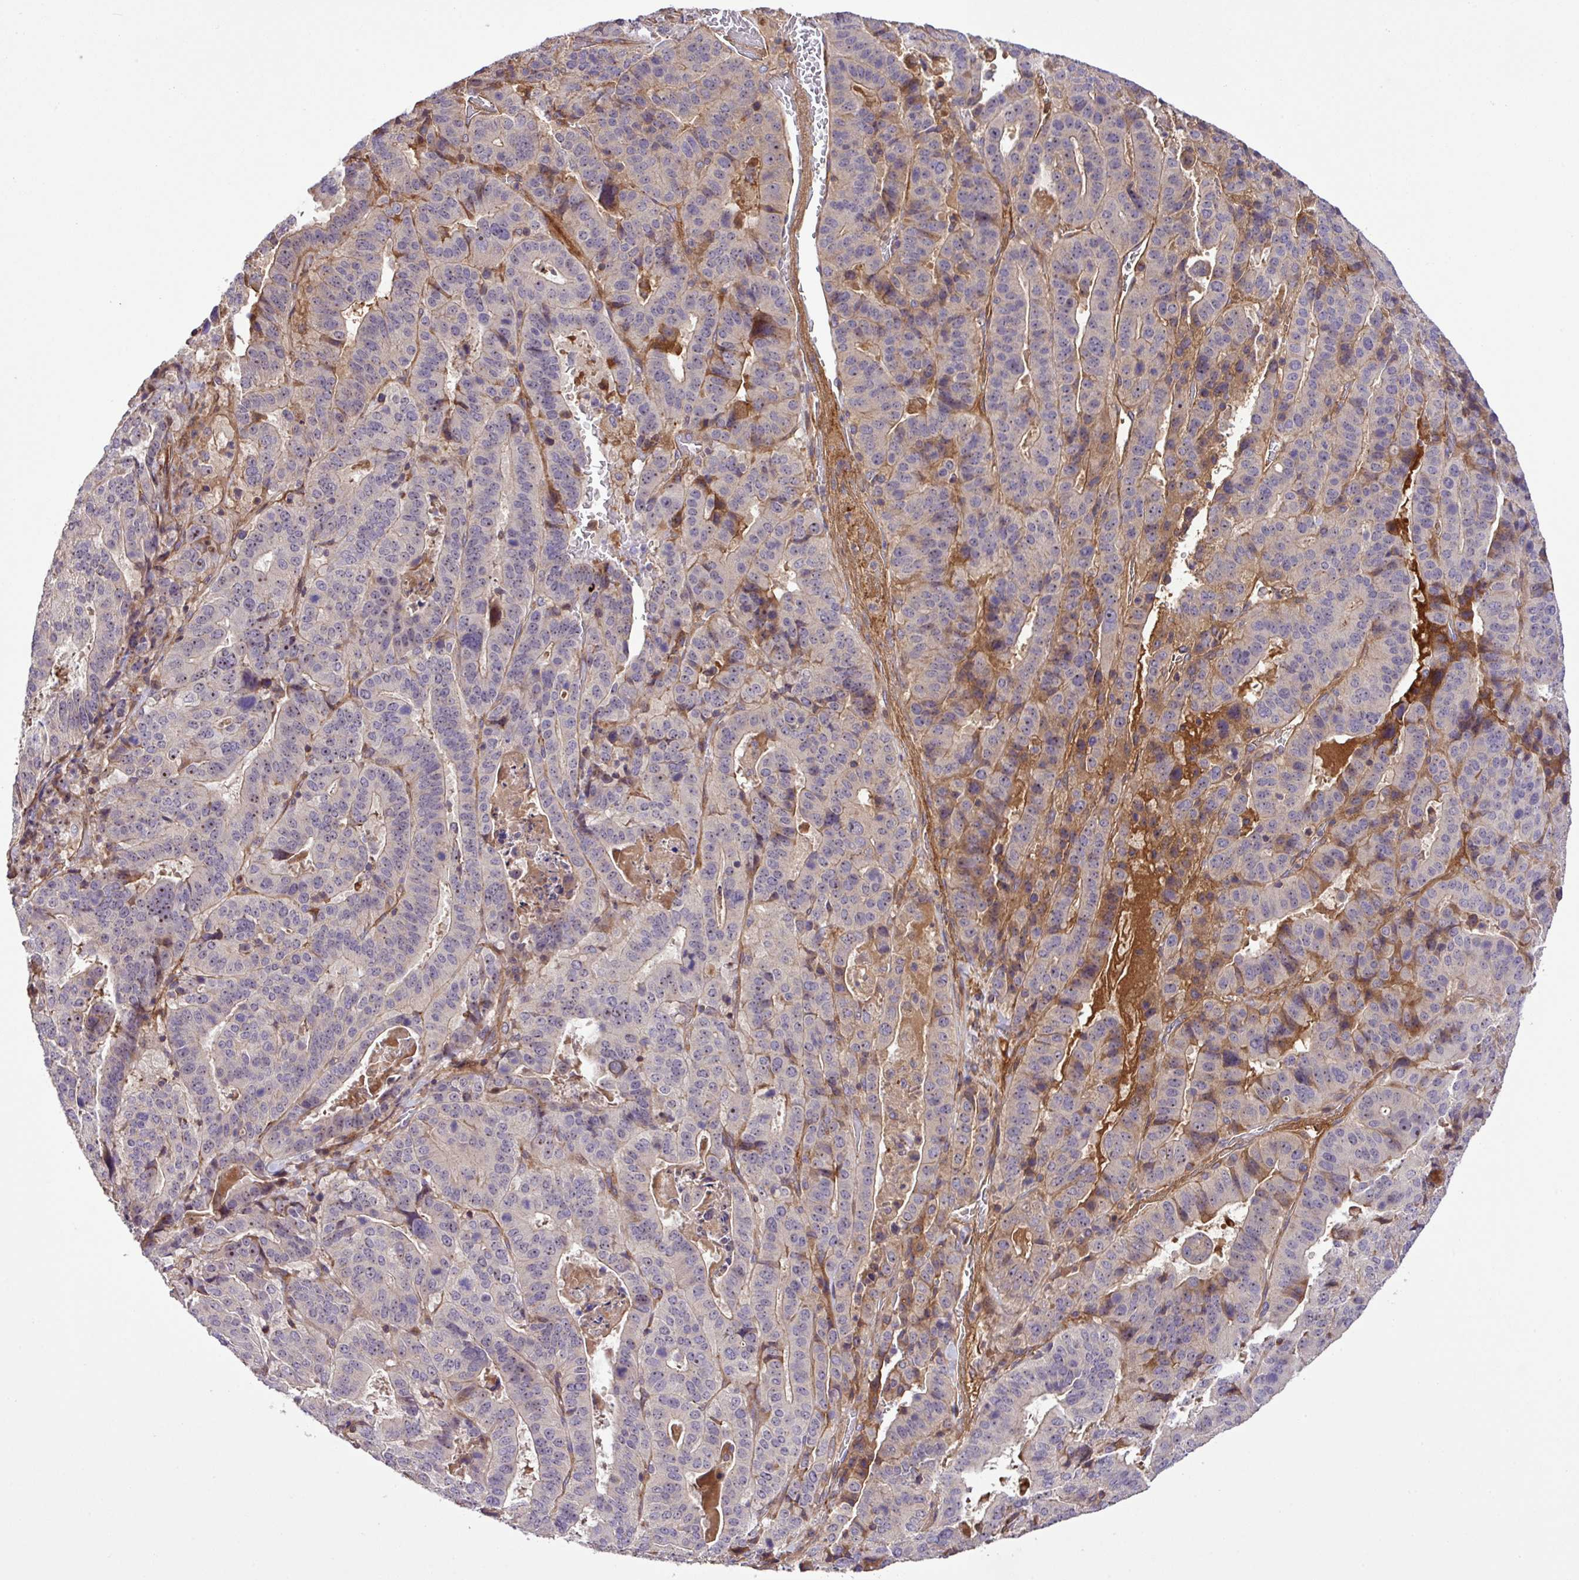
{"staining": {"intensity": "weak", "quantity": "25%-75%", "location": "cytoplasmic/membranous"}, "tissue": "stomach cancer", "cell_type": "Tumor cells", "image_type": "cancer", "snomed": [{"axis": "morphology", "description": "Adenocarcinoma, NOS"}, {"axis": "topography", "description": "Stomach"}], "caption": "Protein expression analysis of human stomach cancer reveals weak cytoplasmic/membranous expression in about 25%-75% of tumor cells.", "gene": "ZNF266", "patient": {"sex": "male", "age": 48}}